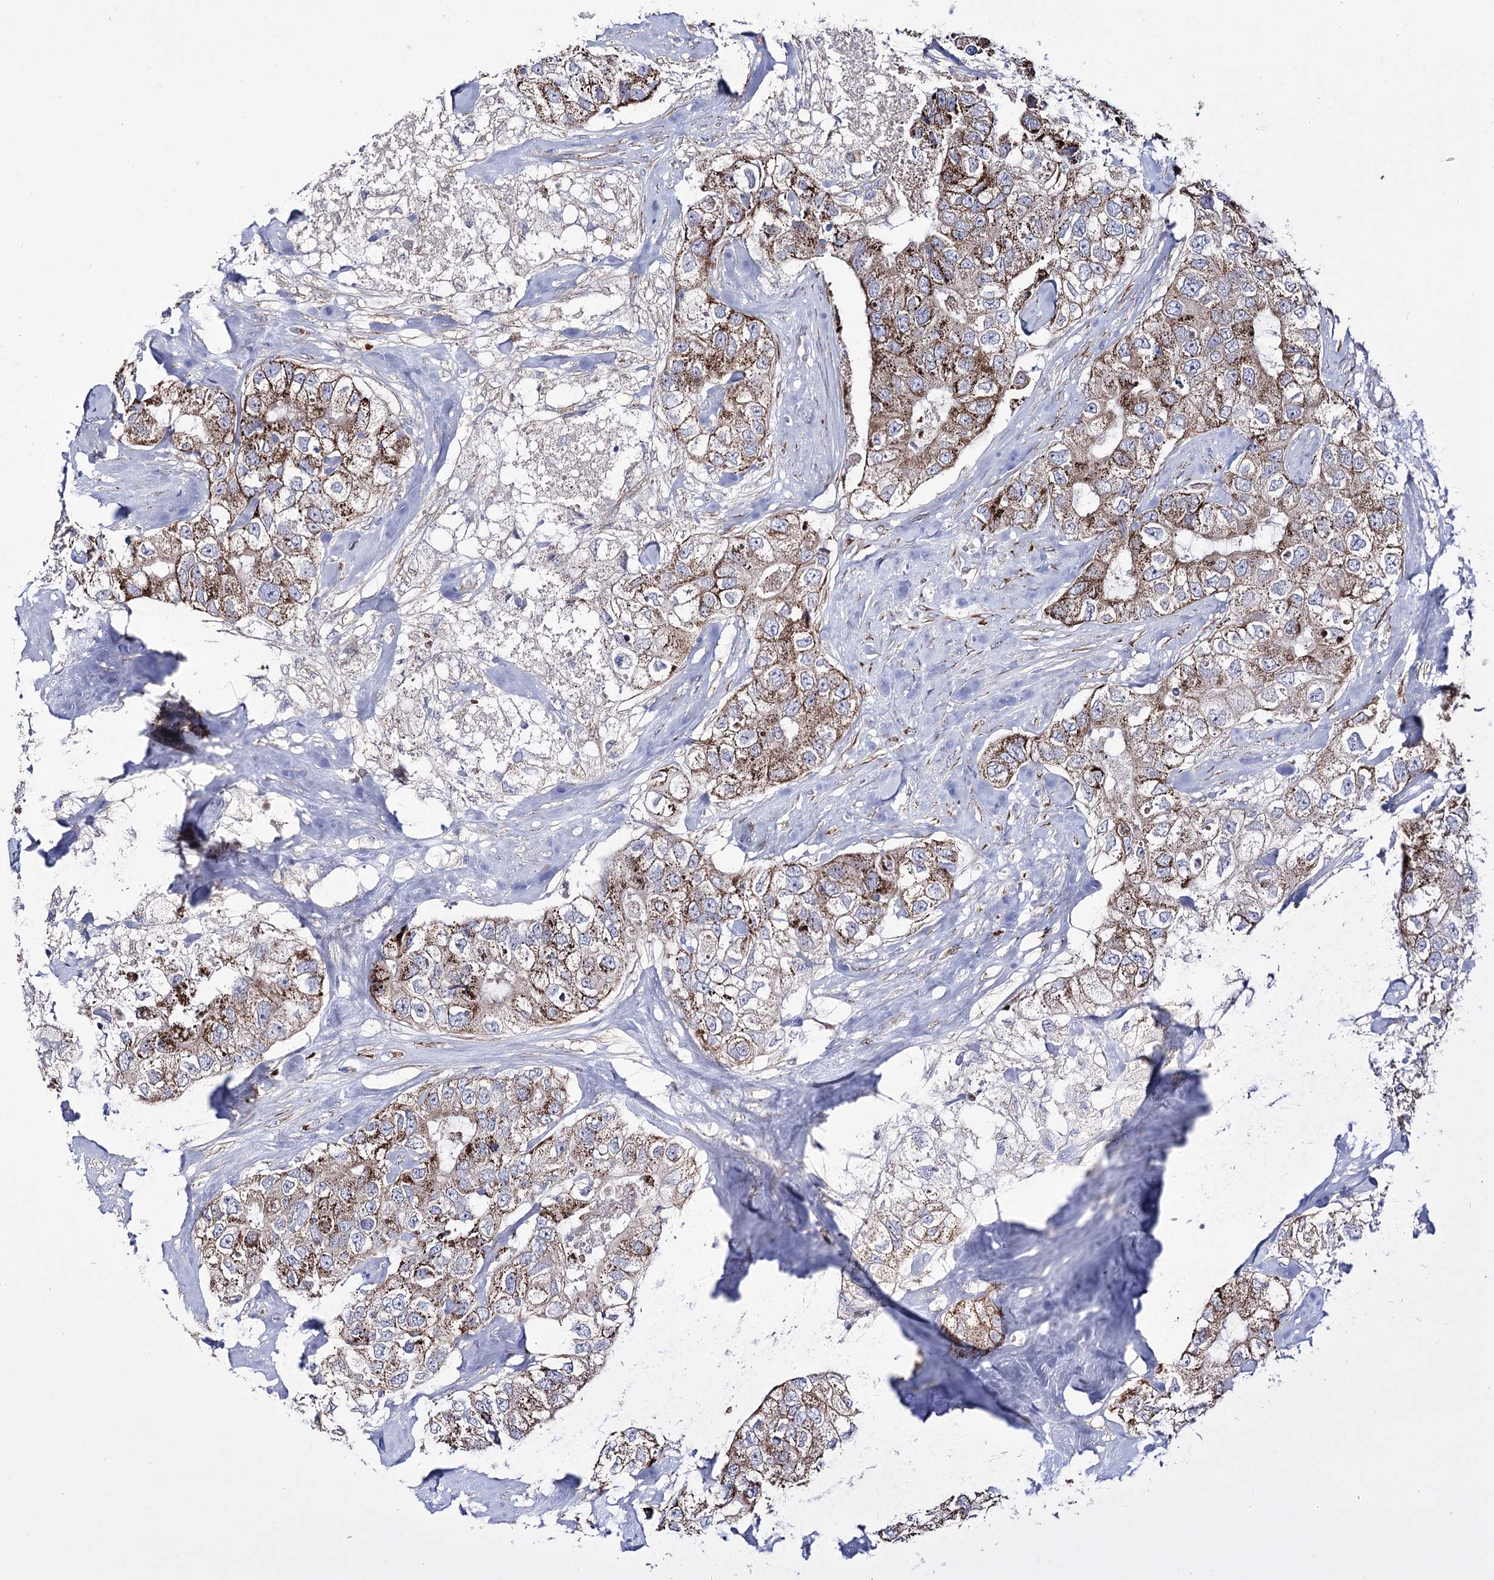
{"staining": {"intensity": "strong", "quantity": ">75%", "location": "cytoplasmic/membranous"}, "tissue": "breast cancer", "cell_type": "Tumor cells", "image_type": "cancer", "snomed": [{"axis": "morphology", "description": "Duct carcinoma"}, {"axis": "topography", "description": "Breast"}], "caption": "Brown immunohistochemical staining in breast cancer shows strong cytoplasmic/membranous staining in approximately >75% of tumor cells.", "gene": "OSBPL5", "patient": {"sex": "female", "age": 62}}